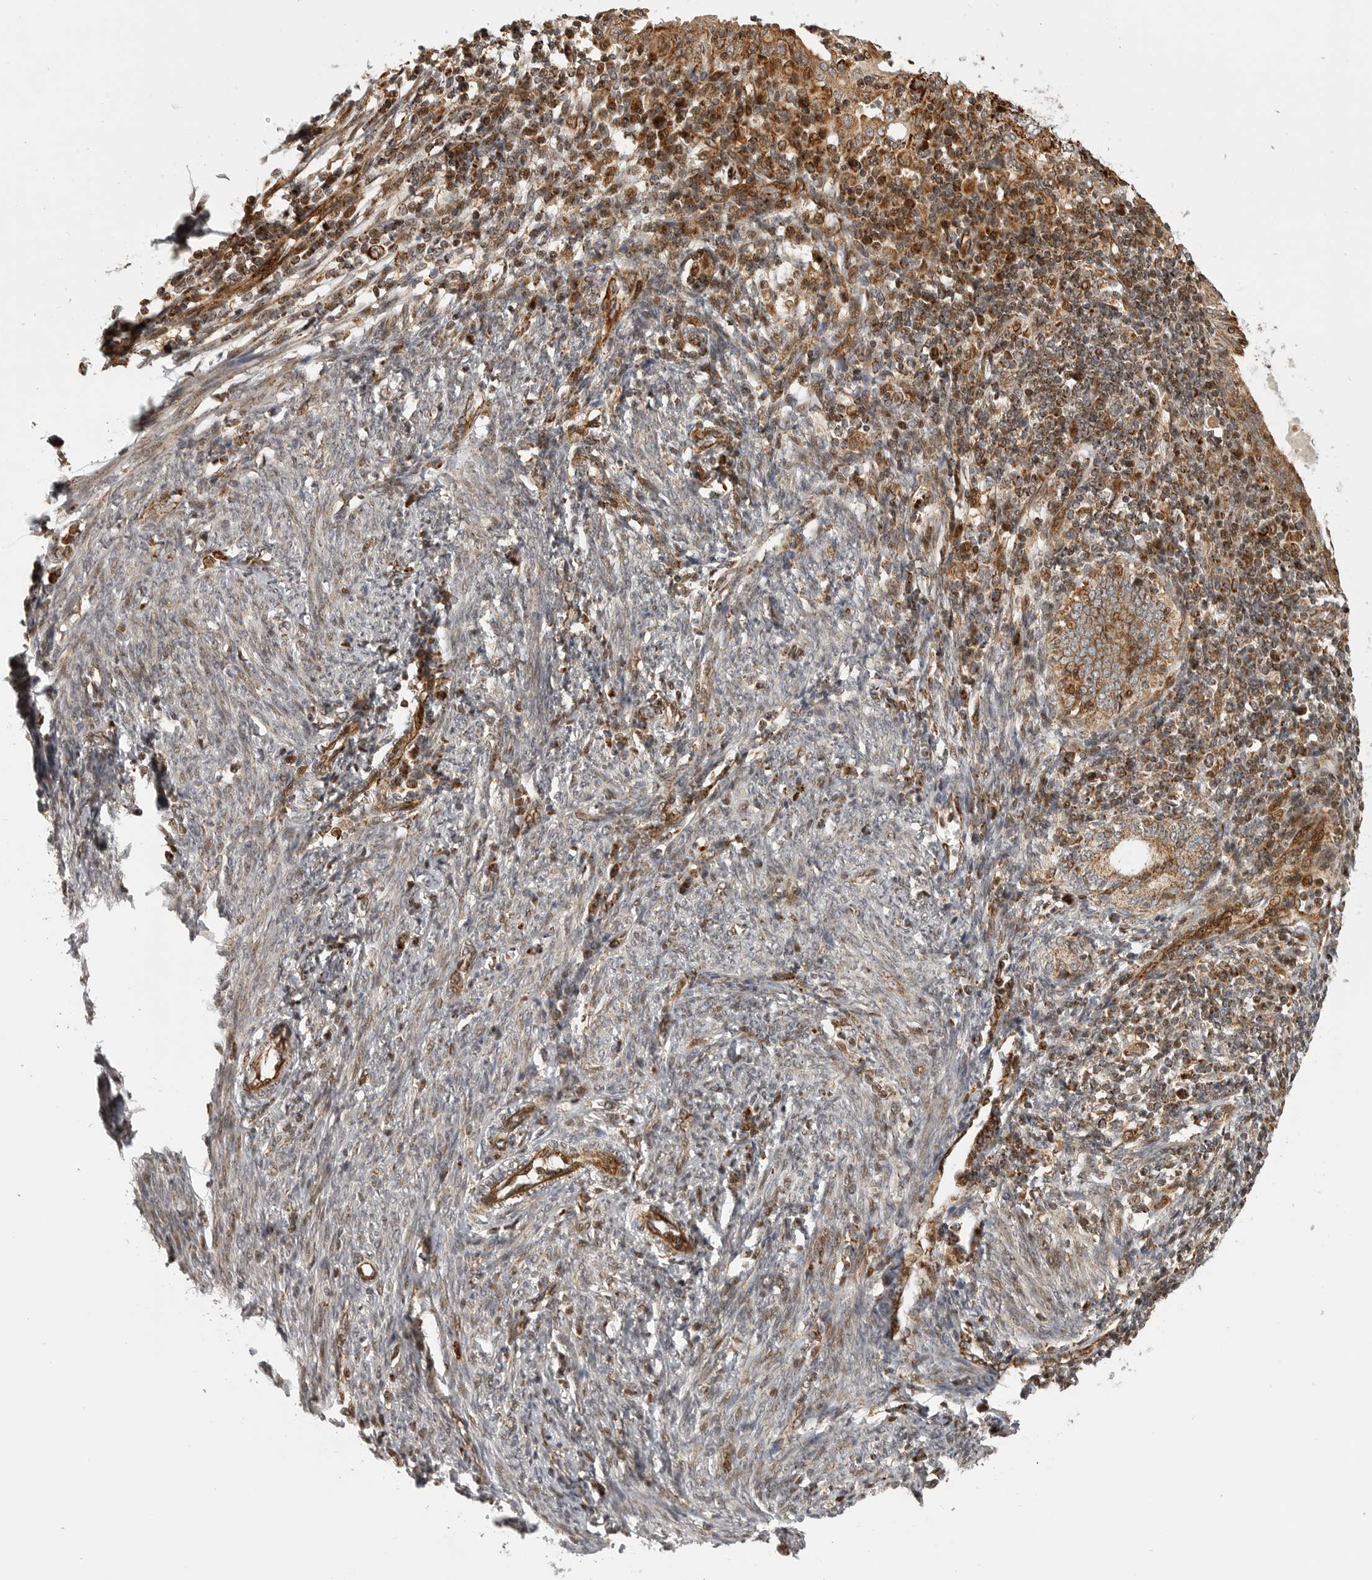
{"staining": {"intensity": "strong", "quantity": ">75%", "location": "cytoplasmic/membranous"}, "tissue": "endometrial cancer", "cell_type": "Tumor cells", "image_type": "cancer", "snomed": [{"axis": "morphology", "description": "Adenocarcinoma, NOS"}, {"axis": "topography", "description": "Uterus"}], "caption": "Adenocarcinoma (endometrial) was stained to show a protein in brown. There is high levels of strong cytoplasmic/membranous positivity in approximately >75% of tumor cells.", "gene": "NARS2", "patient": {"sex": "female", "age": 77}}